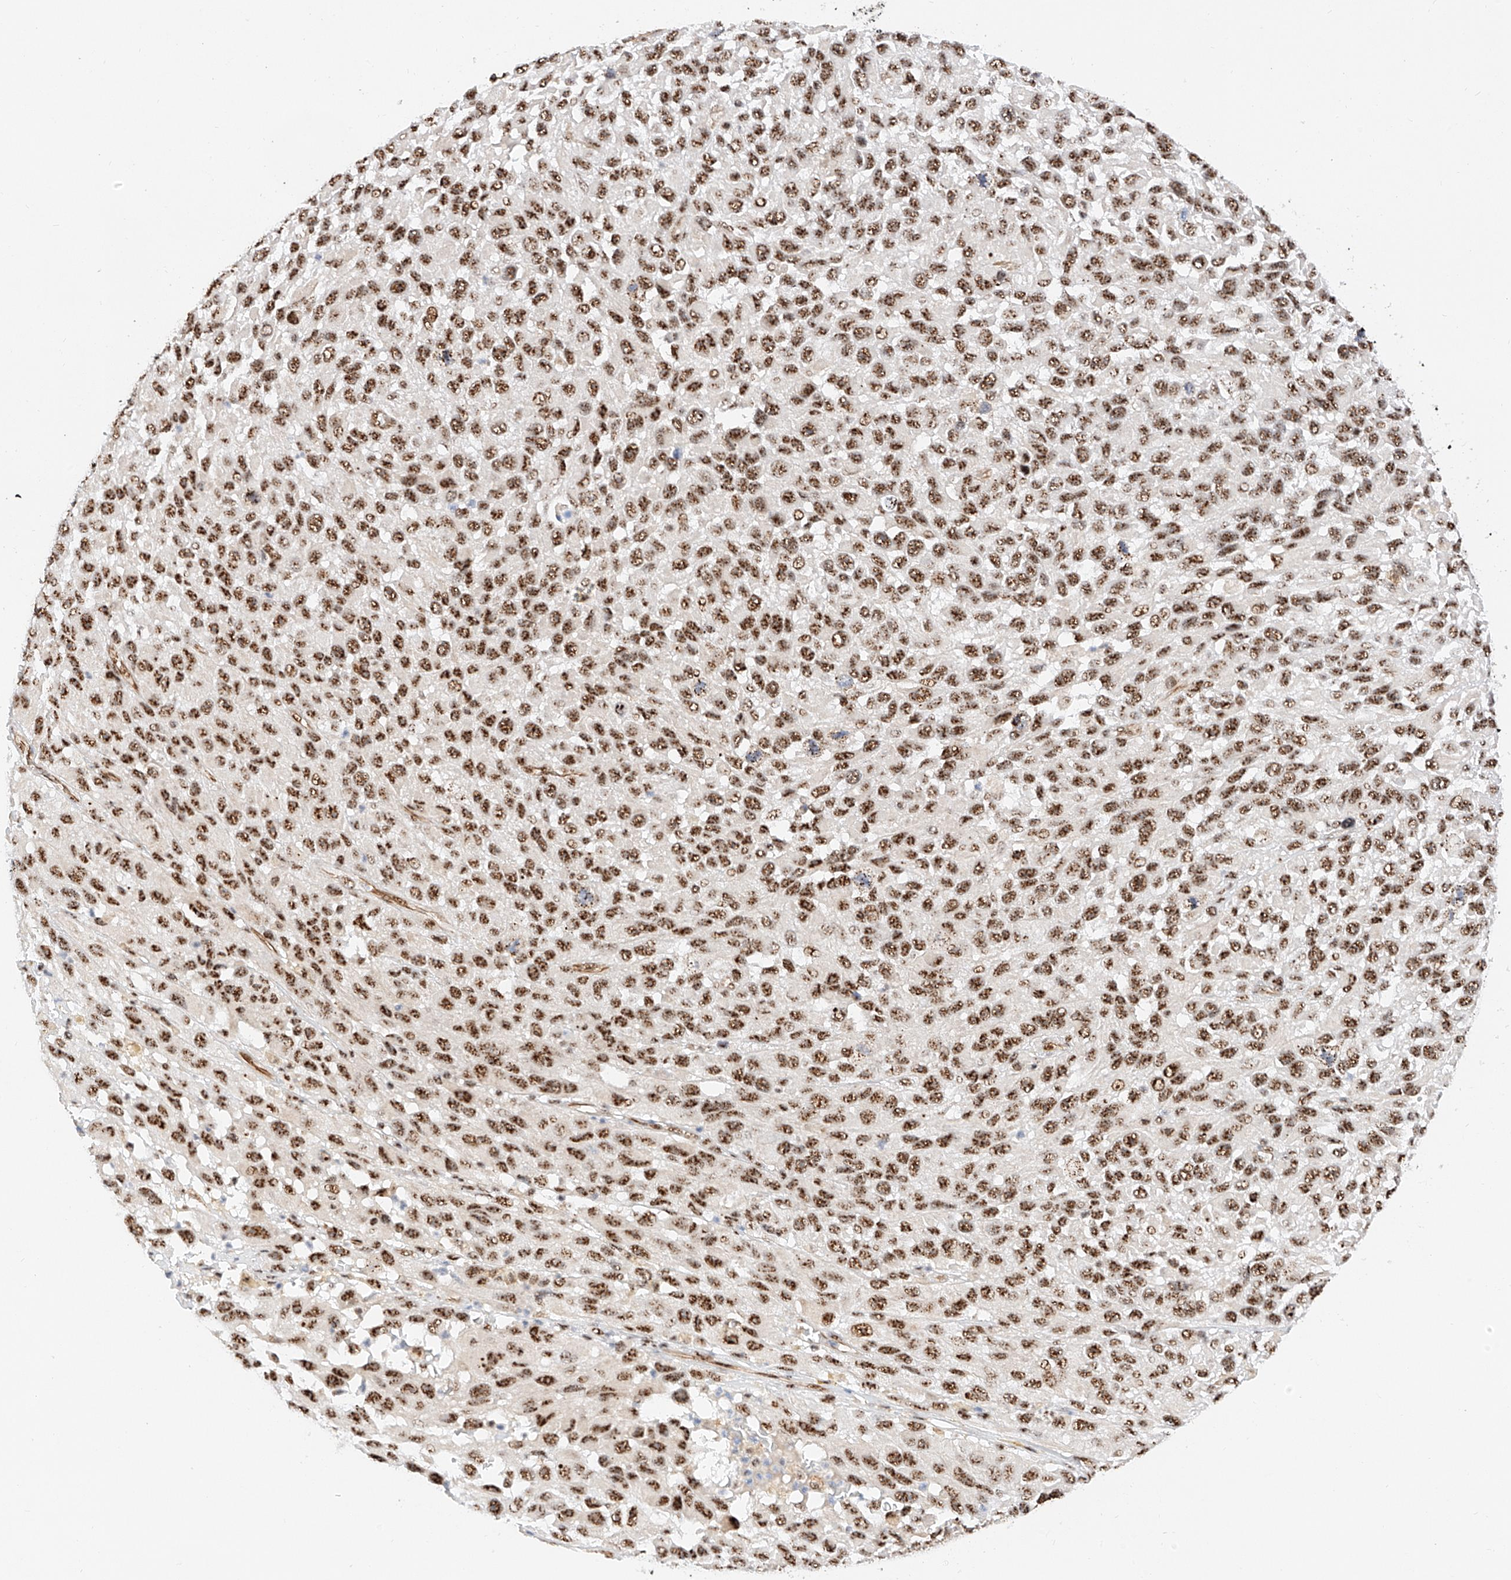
{"staining": {"intensity": "strong", "quantity": ">75%", "location": "nuclear"}, "tissue": "melanoma", "cell_type": "Tumor cells", "image_type": "cancer", "snomed": [{"axis": "morphology", "description": "Malignant melanoma, NOS"}, {"axis": "topography", "description": "Skin"}], "caption": "Brown immunohistochemical staining in malignant melanoma displays strong nuclear expression in approximately >75% of tumor cells.", "gene": "ATXN7L2", "patient": {"sex": "female", "age": 96}}